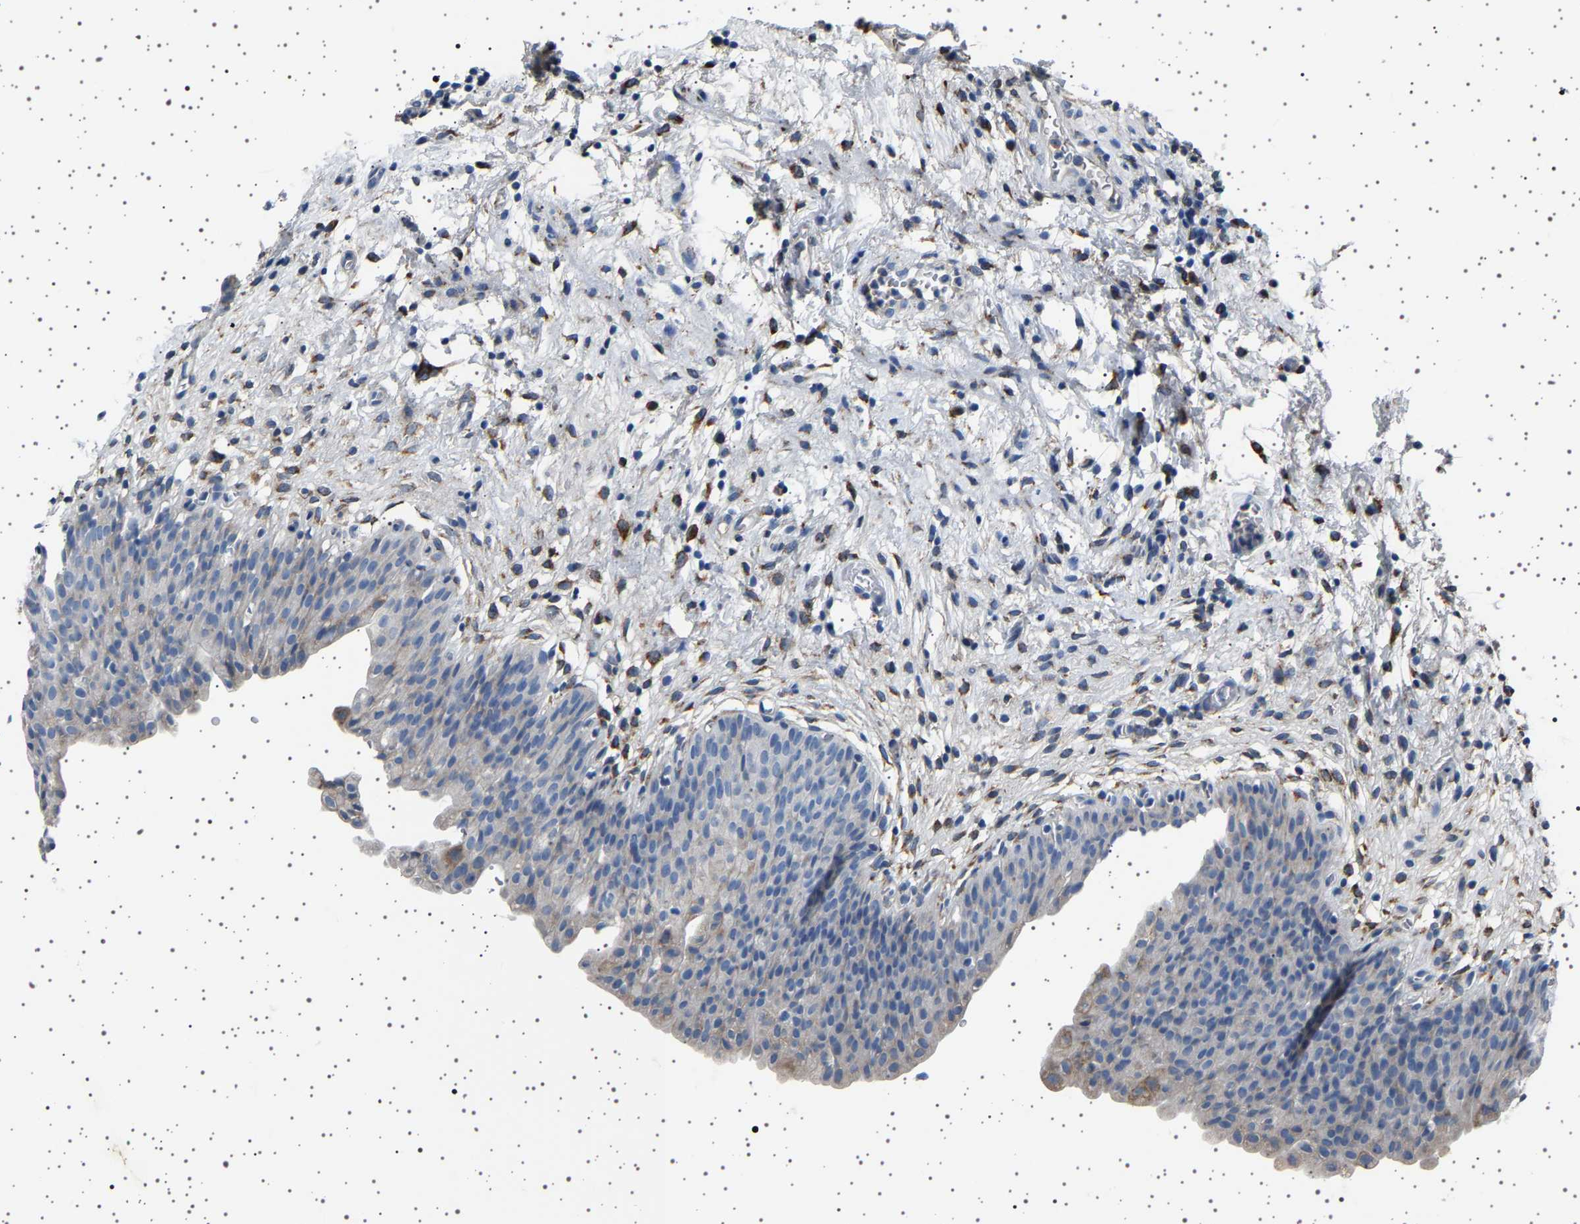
{"staining": {"intensity": "weak", "quantity": "<25%", "location": "cytoplasmic/membranous"}, "tissue": "urinary bladder", "cell_type": "Urothelial cells", "image_type": "normal", "snomed": [{"axis": "morphology", "description": "Normal tissue, NOS"}, {"axis": "topography", "description": "Urinary bladder"}], "caption": "Urothelial cells are negative for brown protein staining in normal urinary bladder. (Stains: DAB IHC with hematoxylin counter stain, Microscopy: brightfield microscopy at high magnification).", "gene": "FTCD", "patient": {"sex": "male", "age": 37}}